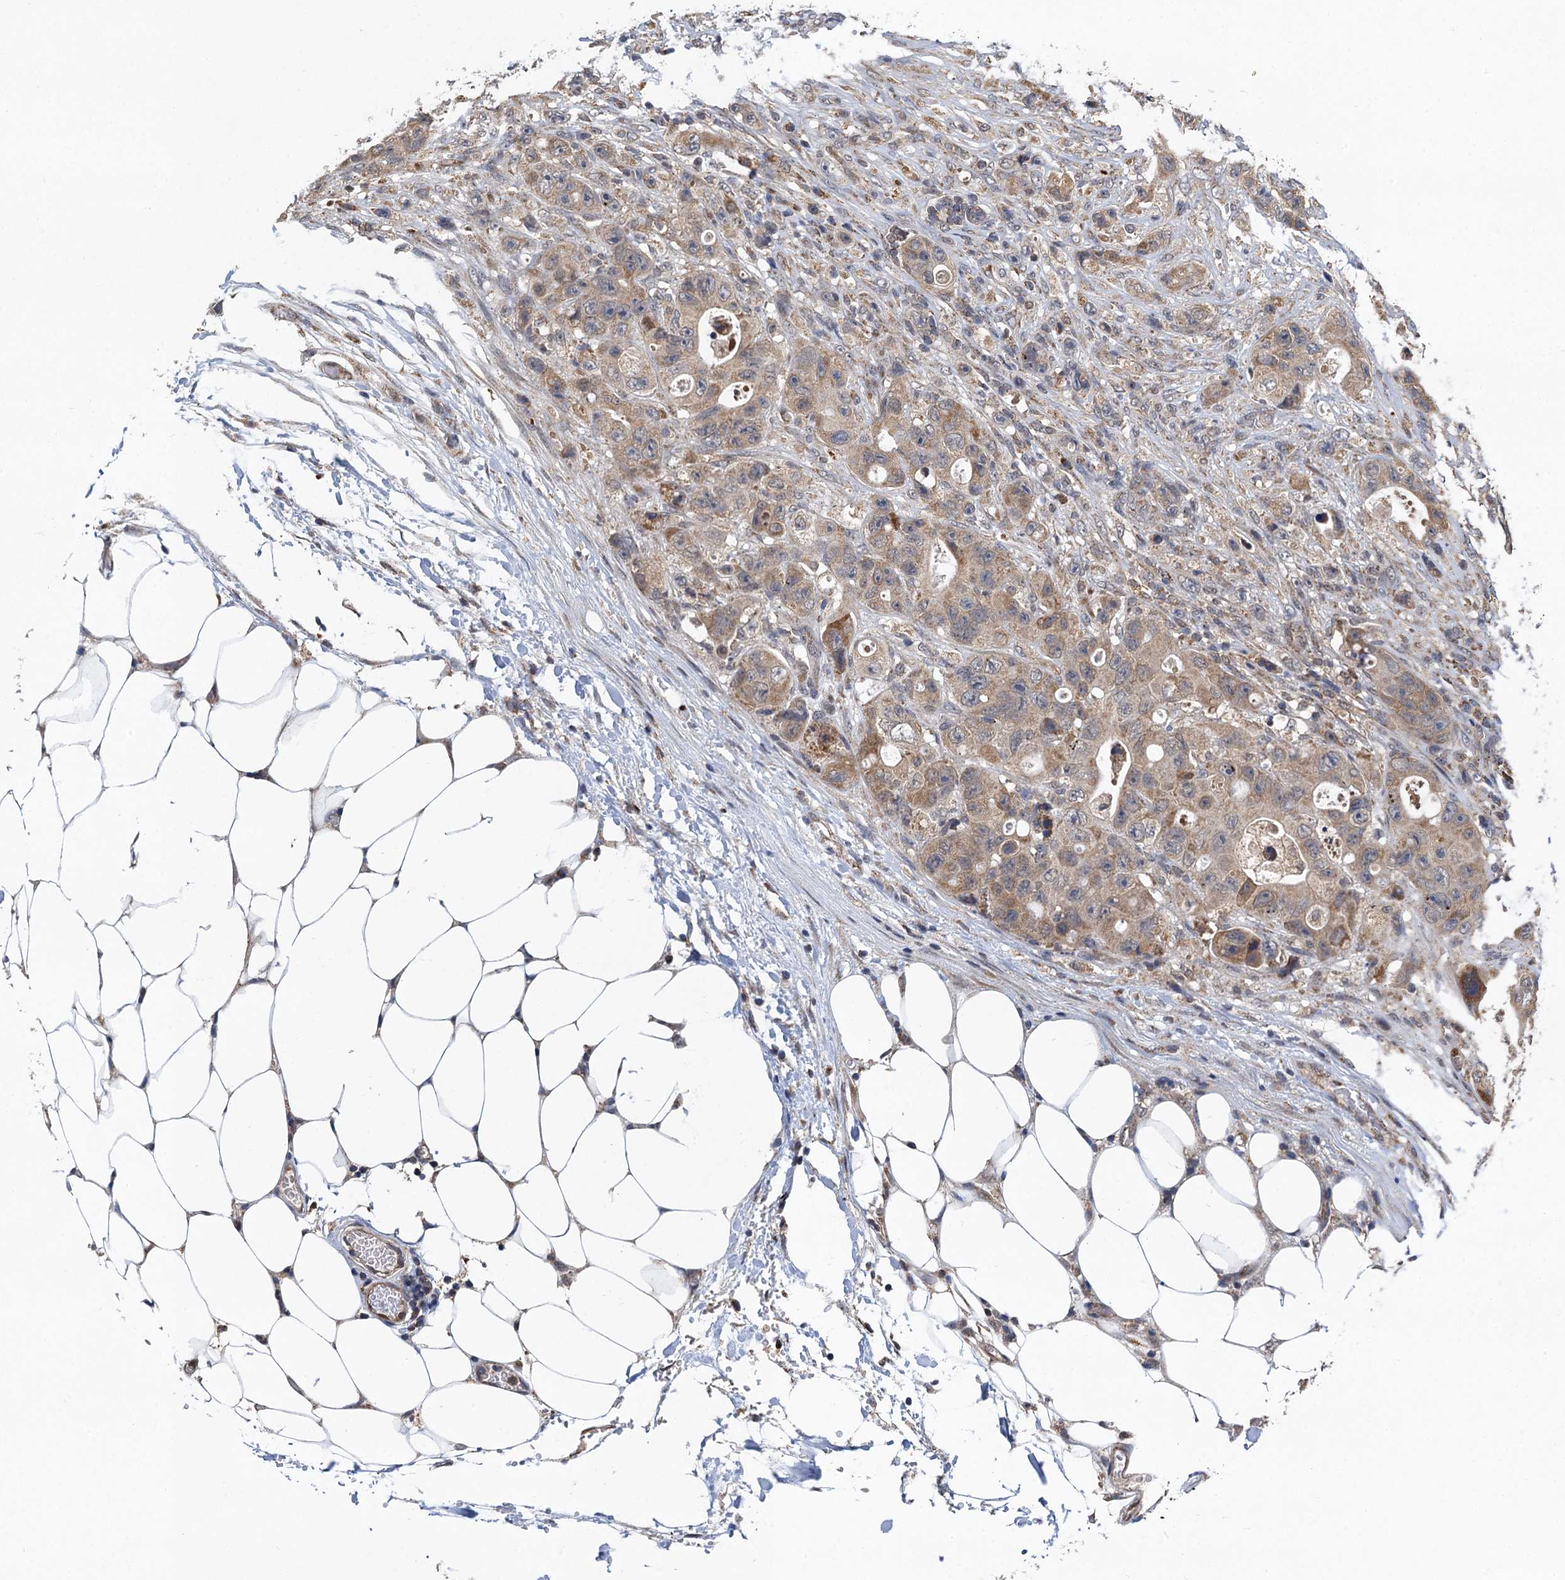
{"staining": {"intensity": "moderate", "quantity": ">75%", "location": "cytoplasmic/membranous"}, "tissue": "colorectal cancer", "cell_type": "Tumor cells", "image_type": "cancer", "snomed": [{"axis": "morphology", "description": "Adenocarcinoma, NOS"}, {"axis": "topography", "description": "Colon"}], "caption": "Tumor cells display medium levels of moderate cytoplasmic/membranous staining in approximately >75% of cells in colorectal cancer.", "gene": "CMPK2", "patient": {"sex": "female", "age": 46}}